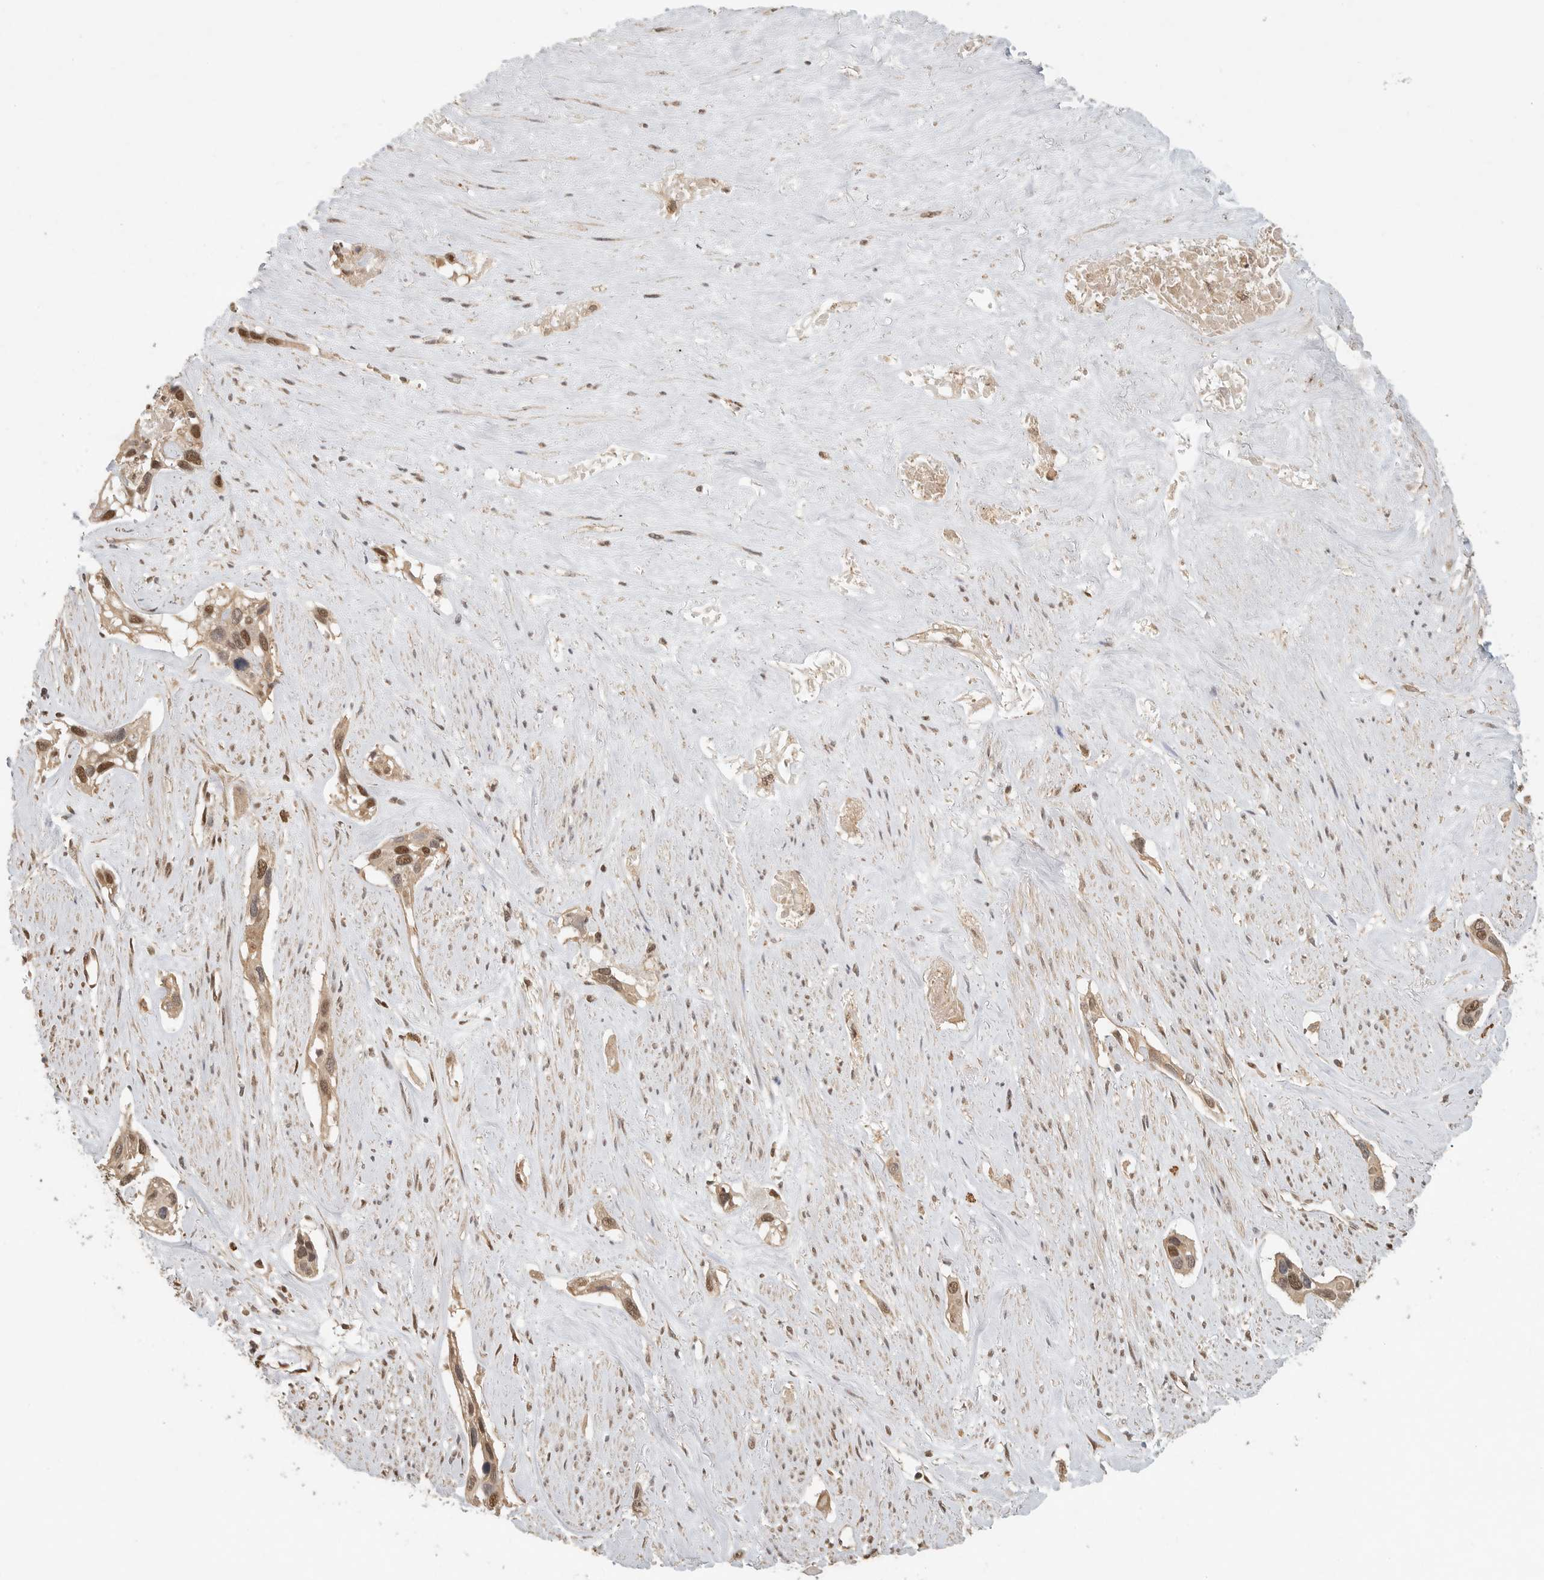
{"staining": {"intensity": "moderate", "quantity": ">75%", "location": "nuclear"}, "tissue": "pancreatic cancer", "cell_type": "Tumor cells", "image_type": "cancer", "snomed": [{"axis": "morphology", "description": "Adenocarcinoma, NOS"}, {"axis": "topography", "description": "Pancreas"}], "caption": "DAB immunohistochemical staining of adenocarcinoma (pancreatic) exhibits moderate nuclear protein positivity in about >75% of tumor cells. The staining is performed using DAB brown chromogen to label protein expression. The nuclei are counter-stained blue using hematoxylin.", "gene": "DFFA", "patient": {"sex": "female", "age": 60}}